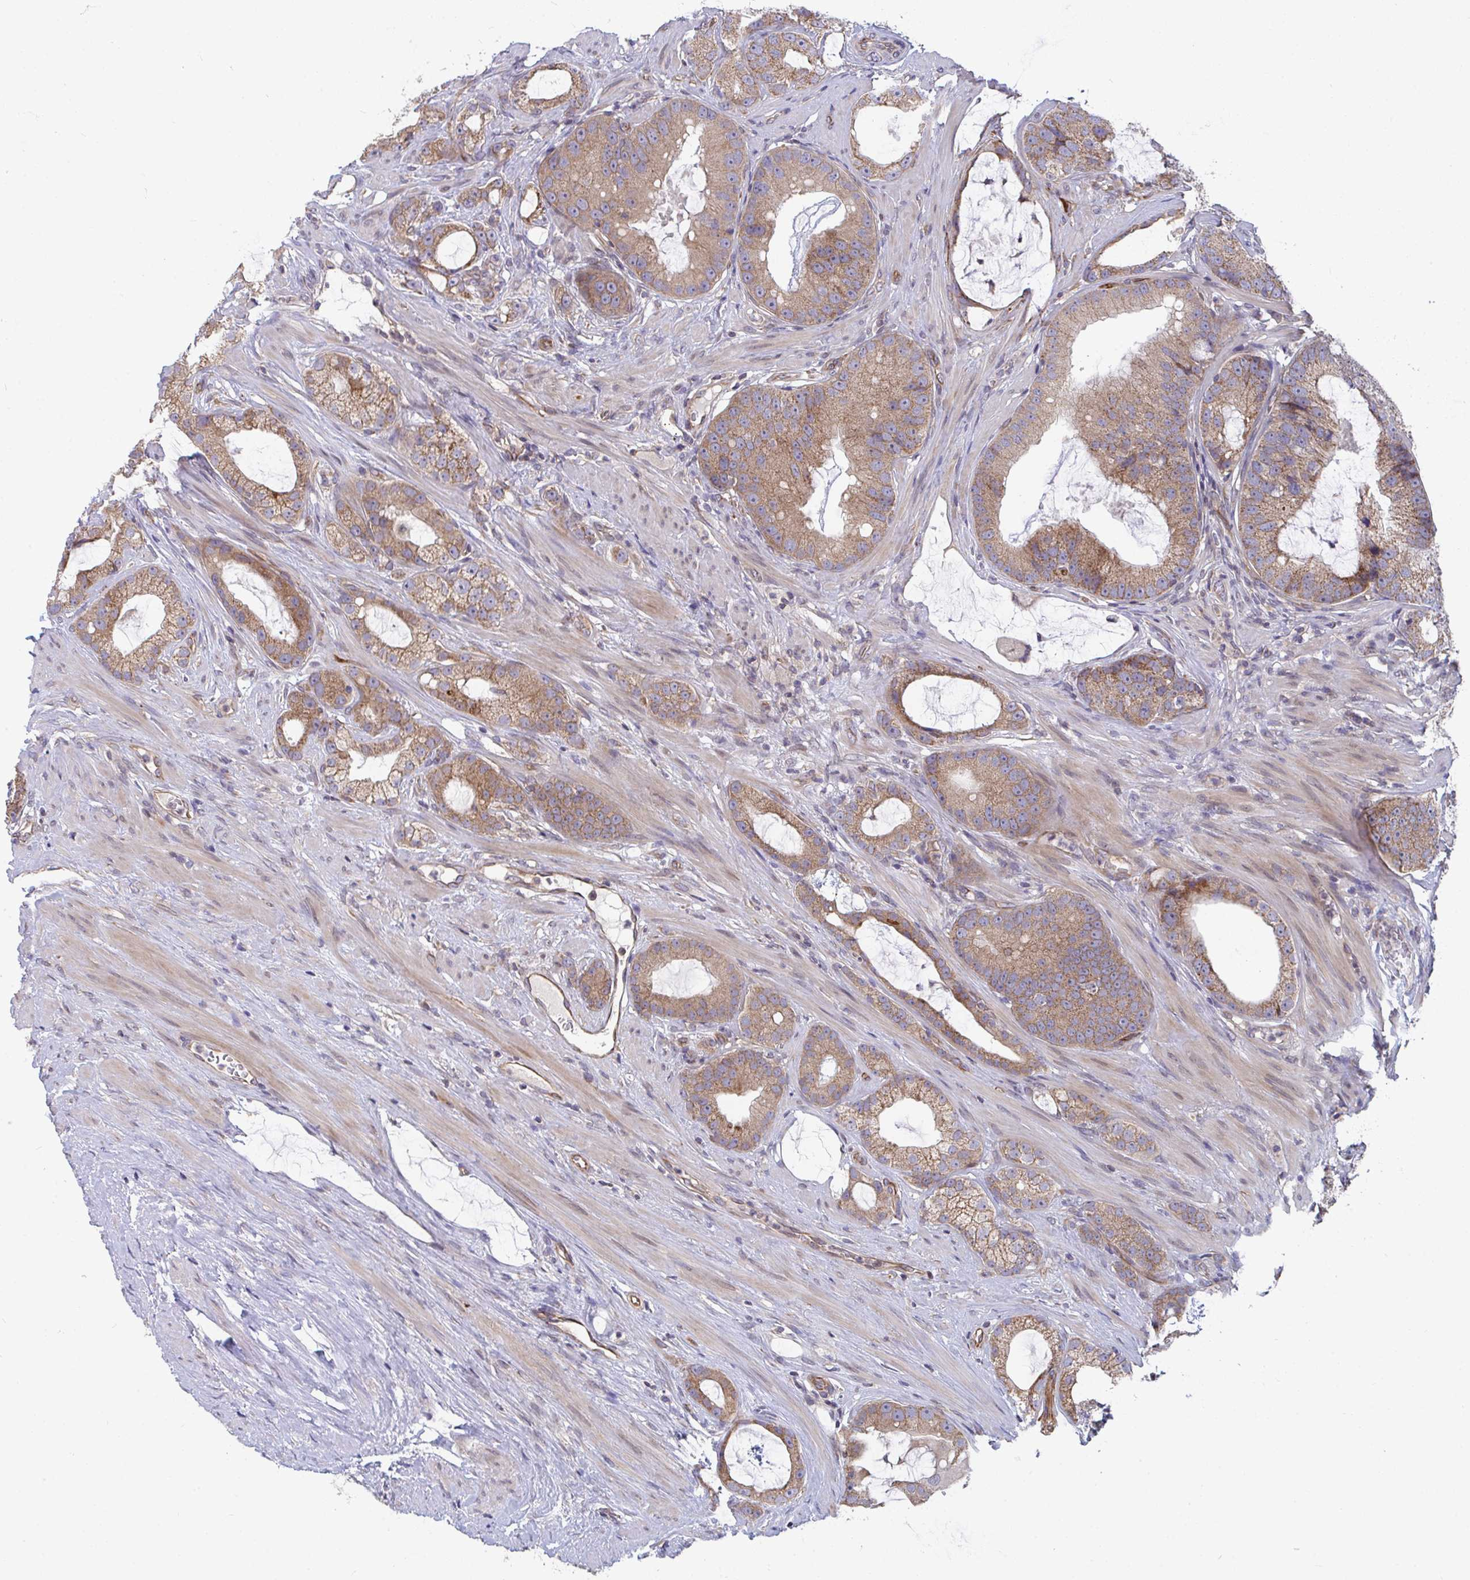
{"staining": {"intensity": "moderate", "quantity": ">75%", "location": "cytoplasmic/membranous"}, "tissue": "prostate cancer", "cell_type": "Tumor cells", "image_type": "cancer", "snomed": [{"axis": "morphology", "description": "Adenocarcinoma, High grade"}, {"axis": "topography", "description": "Prostate"}], "caption": "Protein expression analysis of human prostate adenocarcinoma (high-grade) reveals moderate cytoplasmic/membranous staining in approximately >75% of tumor cells.", "gene": "EIF1AD", "patient": {"sex": "male", "age": 65}}